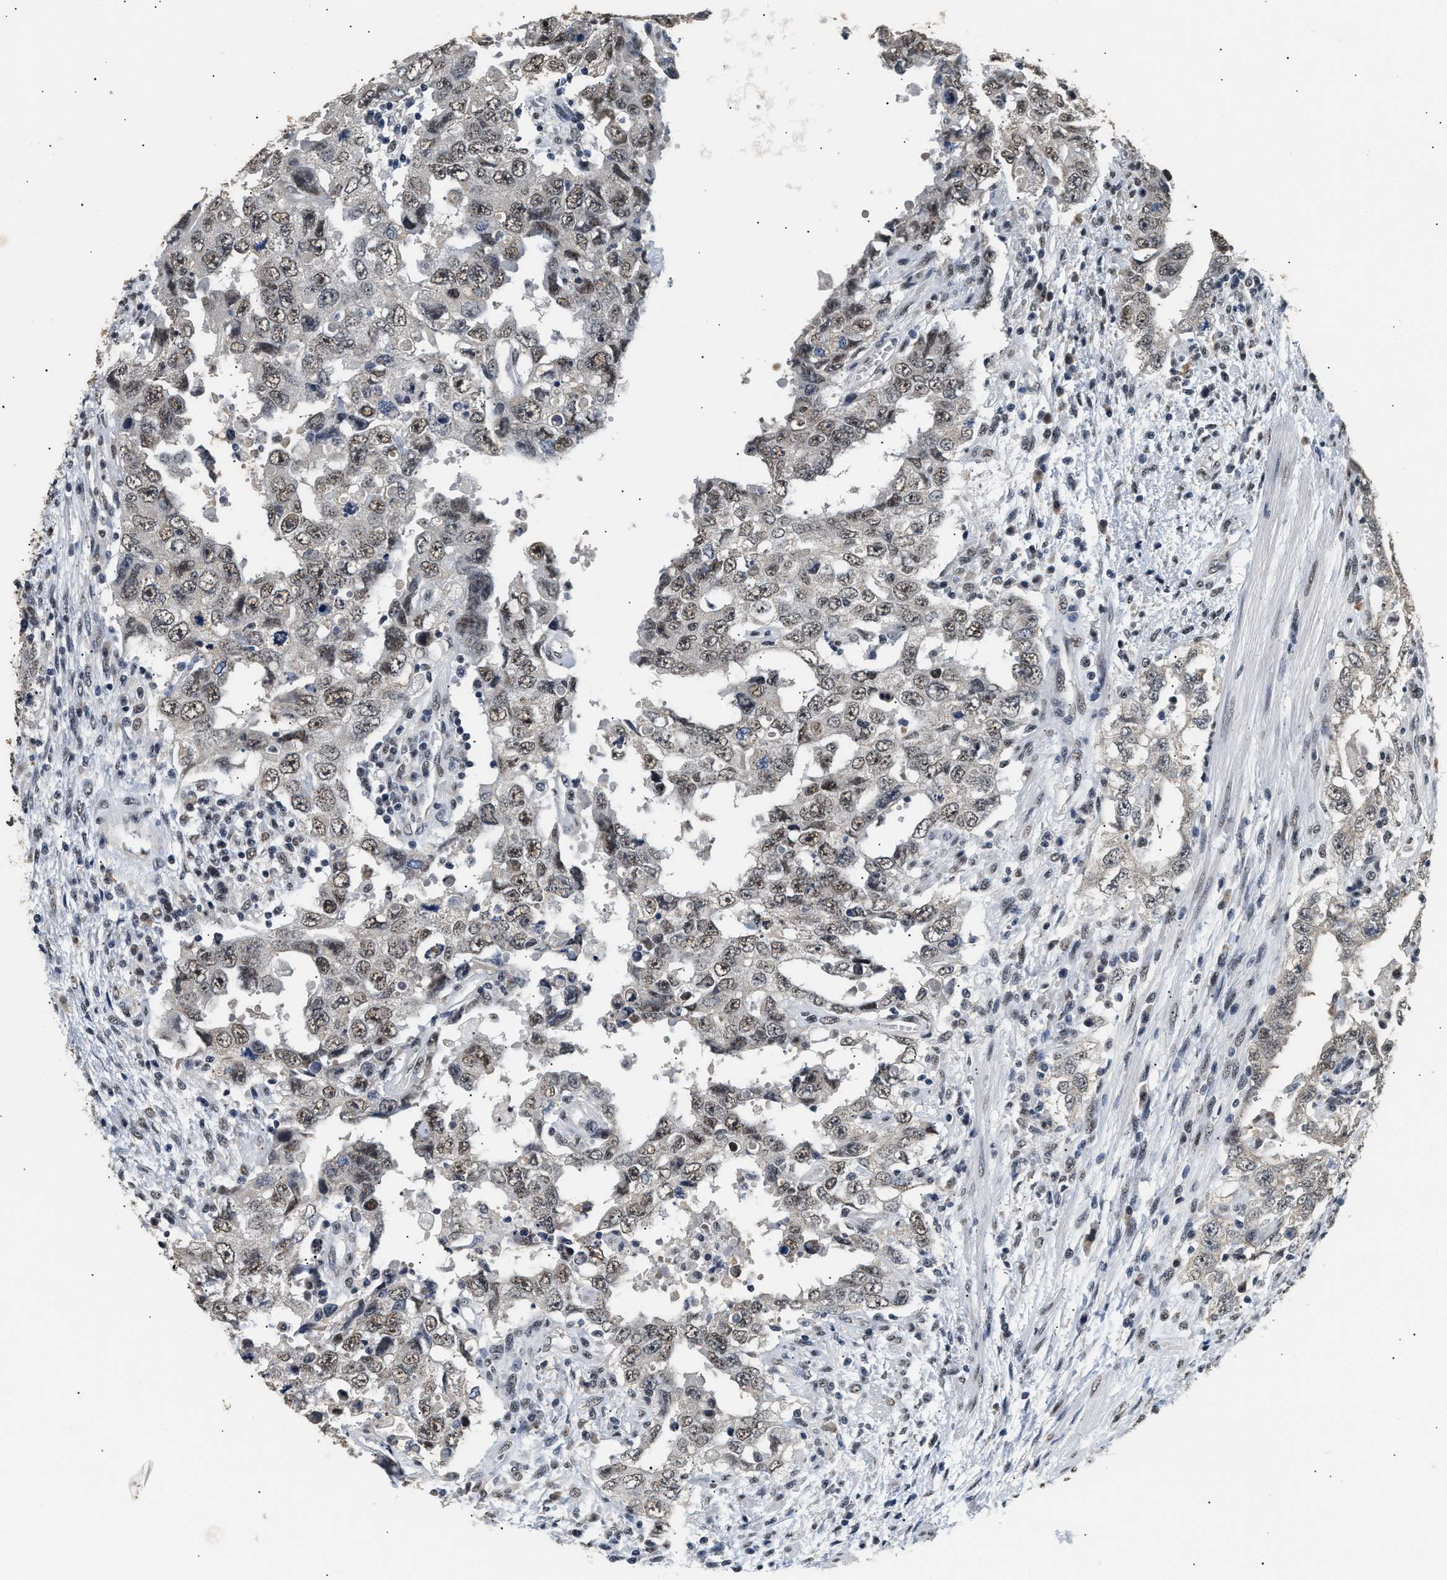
{"staining": {"intensity": "weak", "quantity": ">75%", "location": "nuclear"}, "tissue": "testis cancer", "cell_type": "Tumor cells", "image_type": "cancer", "snomed": [{"axis": "morphology", "description": "Carcinoma, Embryonal, NOS"}, {"axis": "topography", "description": "Testis"}], "caption": "Immunohistochemical staining of human embryonal carcinoma (testis) reveals low levels of weak nuclear protein positivity in about >75% of tumor cells.", "gene": "THOC1", "patient": {"sex": "male", "age": 26}}